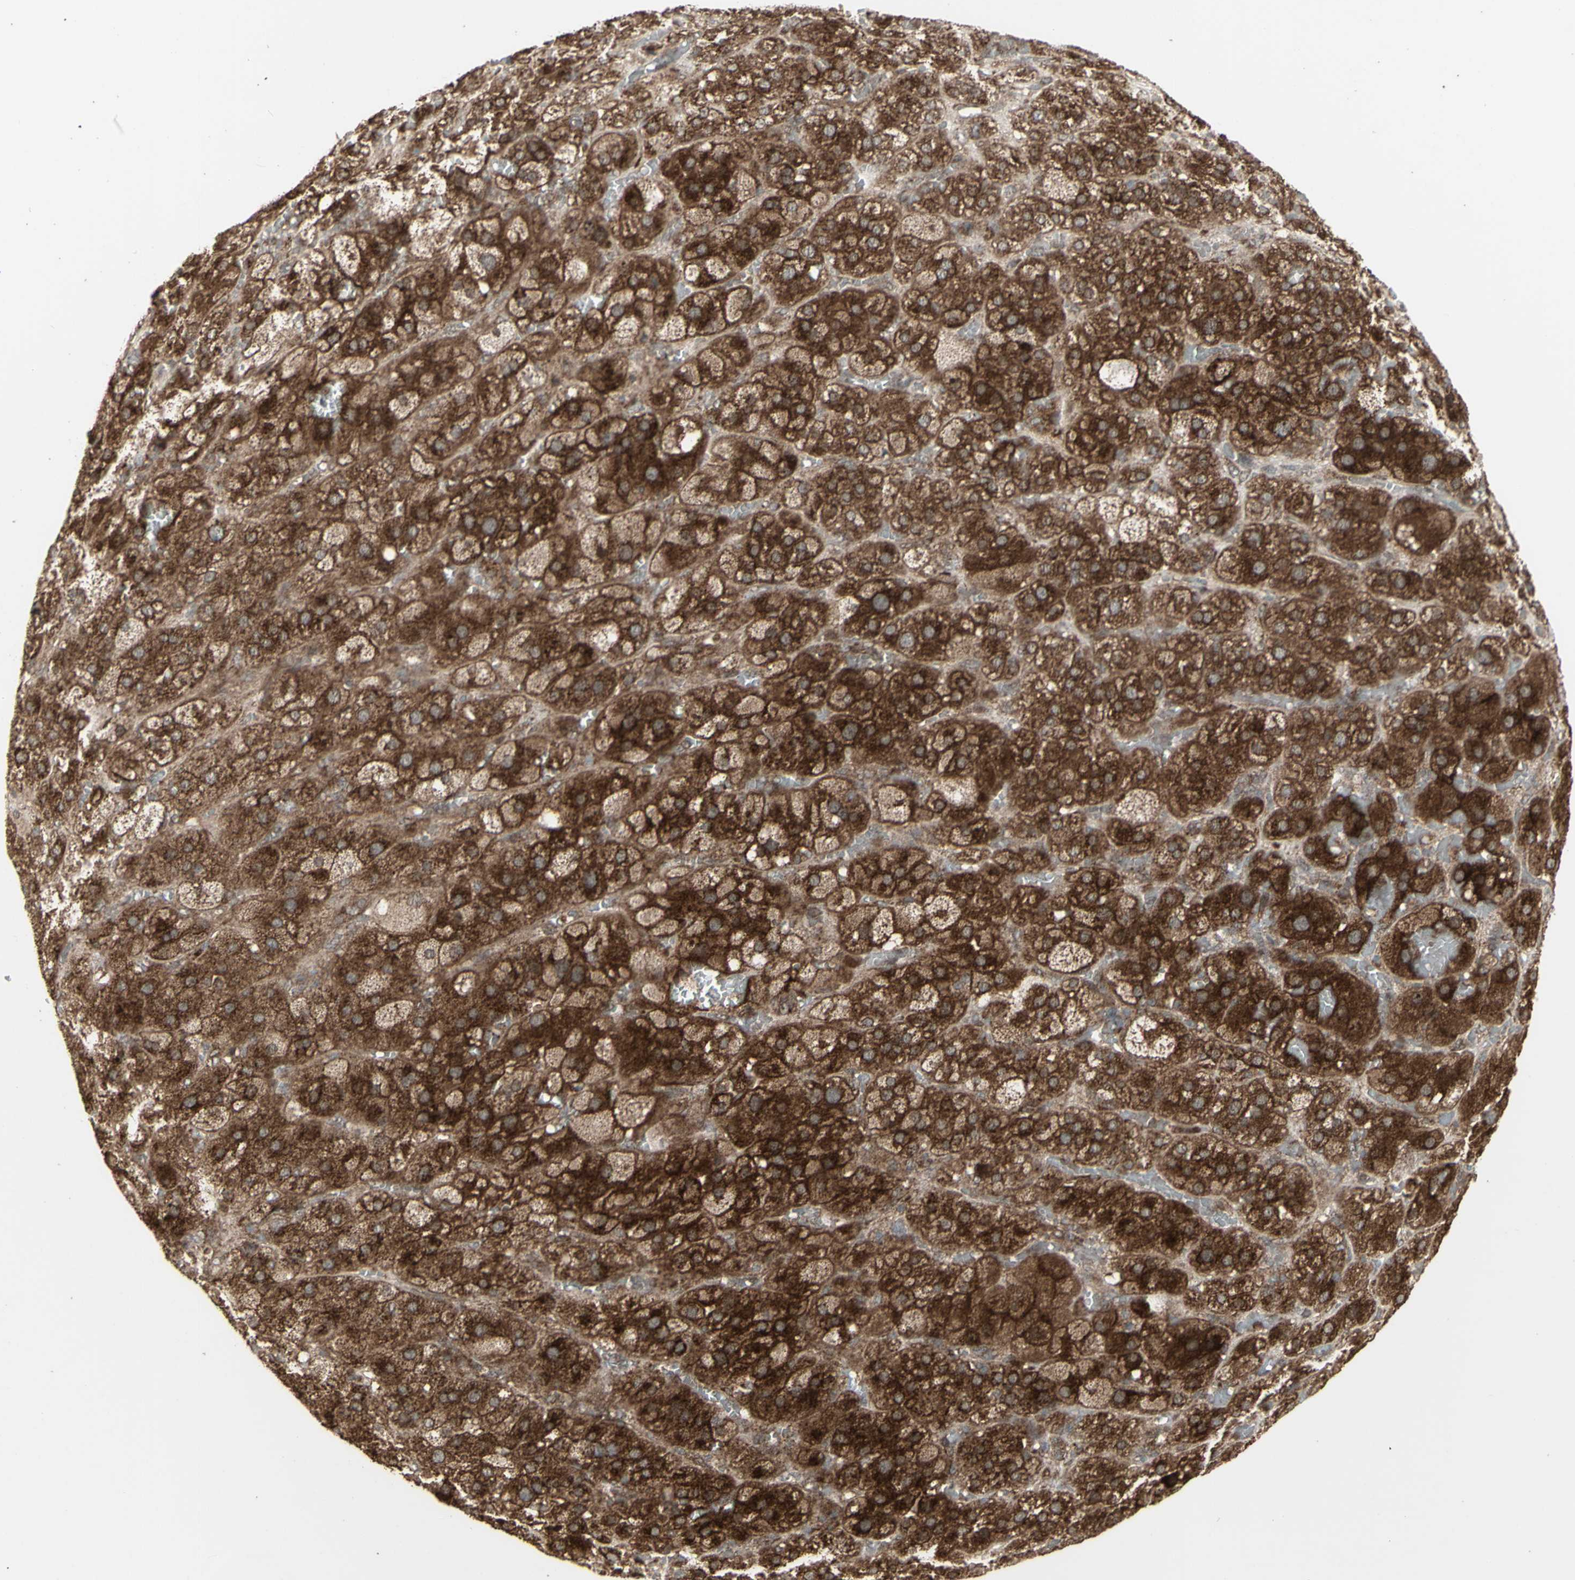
{"staining": {"intensity": "strong", "quantity": ">75%", "location": "cytoplasmic/membranous"}, "tissue": "adrenal gland", "cell_type": "Glandular cells", "image_type": "normal", "snomed": [{"axis": "morphology", "description": "Normal tissue, NOS"}, {"axis": "topography", "description": "Adrenal gland"}], "caption": "Immunohistochemistry (IHC) of normal human adrenal gland exhibits high levels of strong cytoplasmic/membranous positivity in approximately >75% of glandular cells. The staining is performed using DAB (3,3'-diaminobenzidine) brown chromogen to label protein expression. The nuclei are counter-stained blue using hematoxylin.", "gene": "RNASEL", "patient": {"sex": "female", "age": 47}}